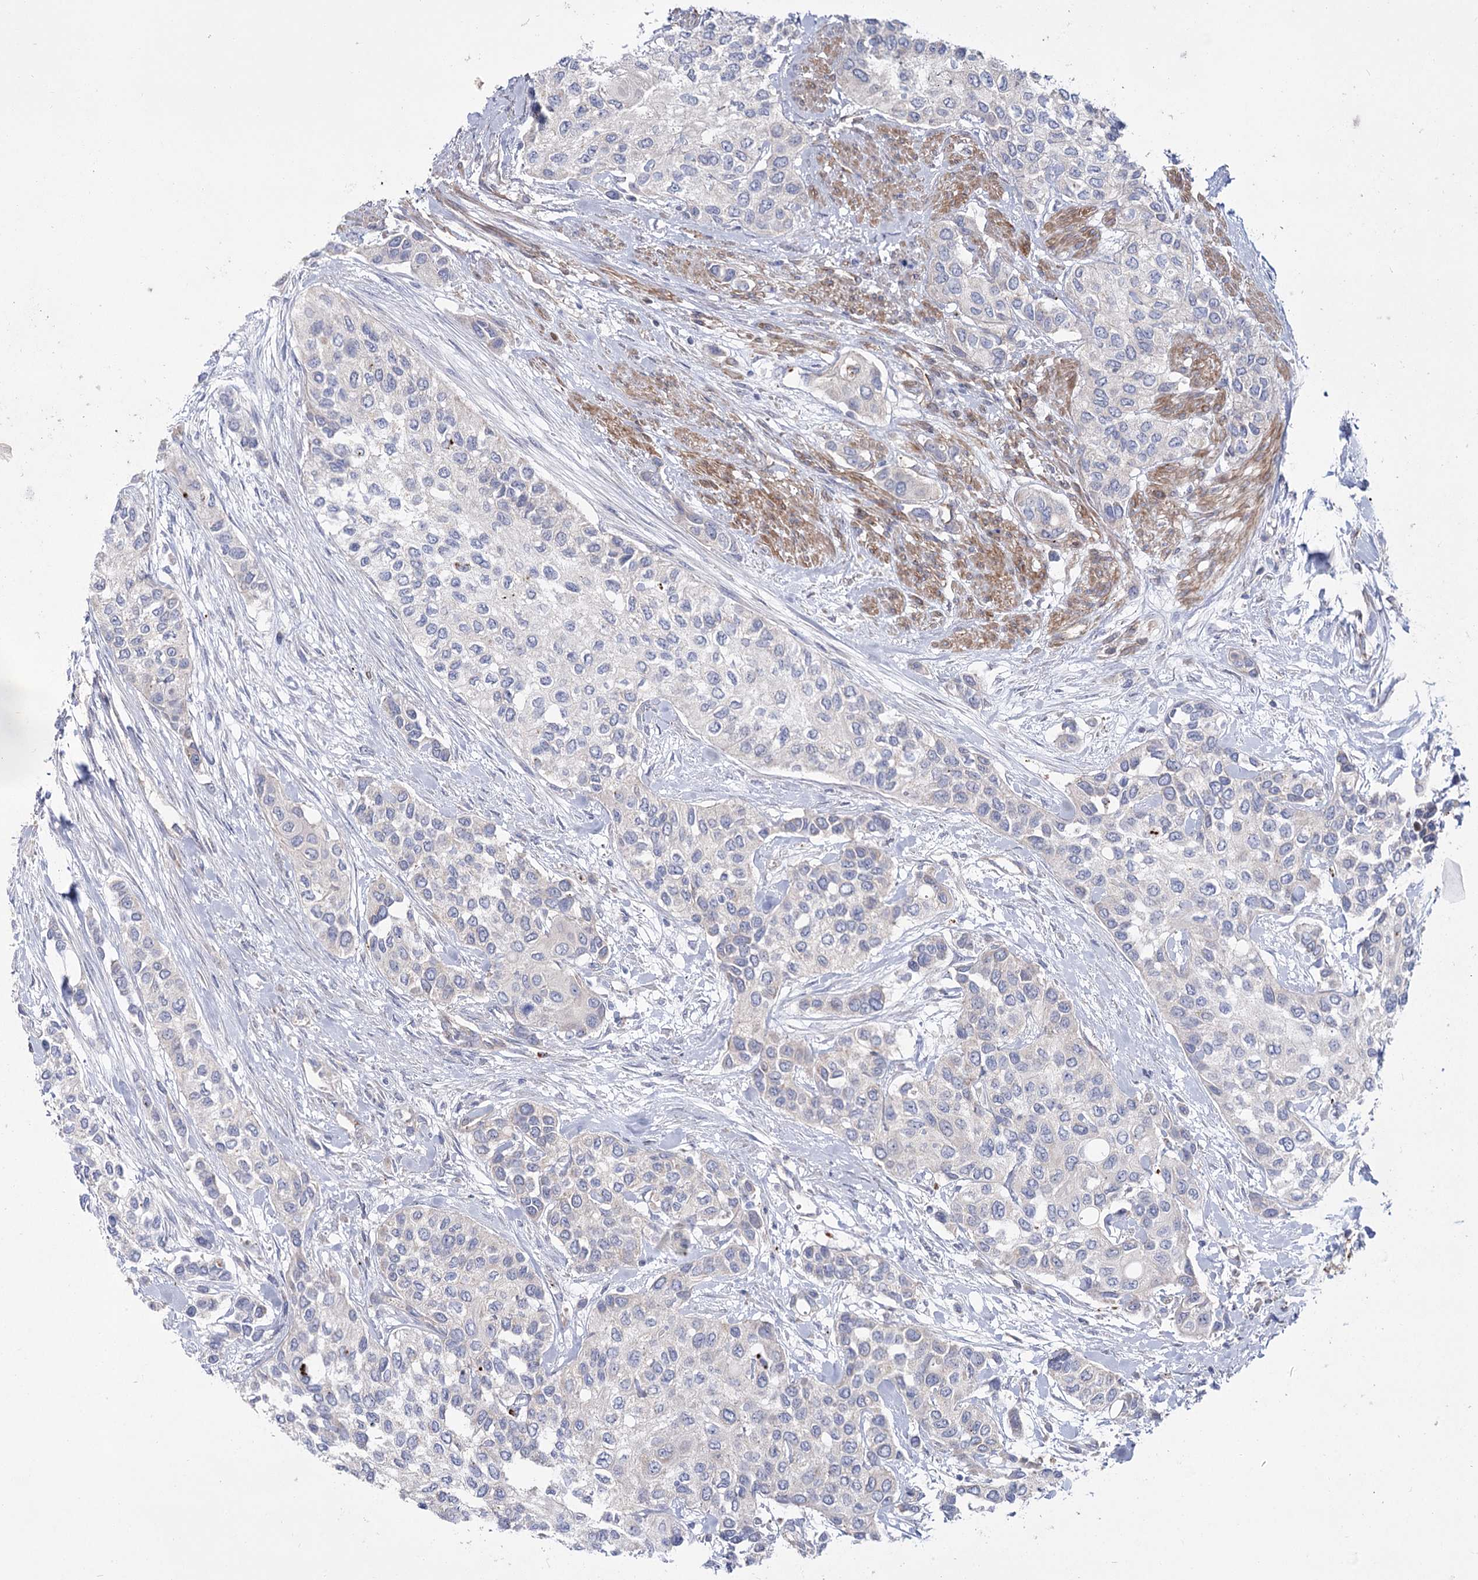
{"staining": {"intensity": "negative", "quantity": "none", "location": "none"}, "tissue": "urothelial cancer", "cell_type": "Tumor cells", "image_type": "cancer", "snomed": [{"axis": "morphology", "description": "Normal tissue, NOS"}, {"axis": "morphology", "description": "Urothelial carcinoma, High grade"}, {"axis": "topography", "description": "Vascular tissue"}, {"axis": "topography", "description": "Urinary bladder"}], "caption": "Micrograph shows no significant protein staining in tumor cells of urothelial cancer. (Stains: DAB IHC with hematoxylin counter stain, Microscopy: brightfield microscopy at high magnification).", "gene": "TMEM164", "patient": {"sex": "female", "age": 56}}